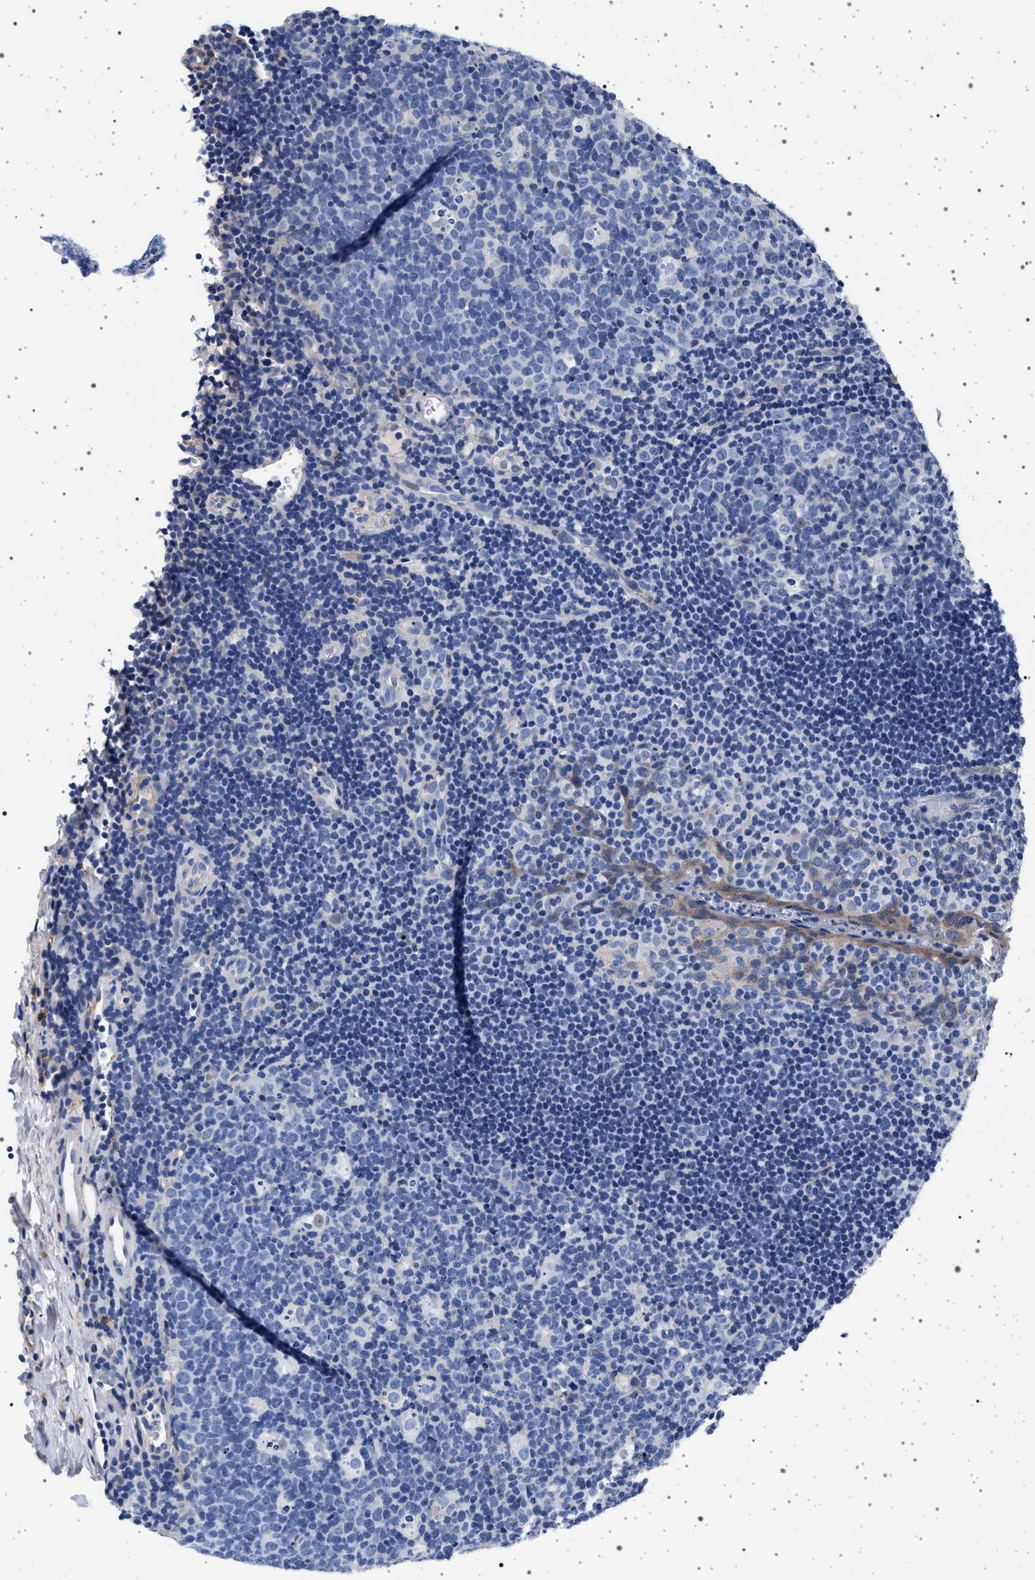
{"staining": {"intensity": "negative", "quantity": "none", "location": "none"}, "tissue": "tonsil", "cell_type": "Germinal center cells", "image_type": "normal", "snomed": [{"axis": "morphology", "description": "Normal tissue, NOS"}, {"axis": "topography", "description": "Tonsil"}], "caption": "Protein analysis of unremarkable tonsil shows no significant positivity in germinal center cells.", "gene": "SLC9A1", "patient": {"sex": "male", "age": 17}}